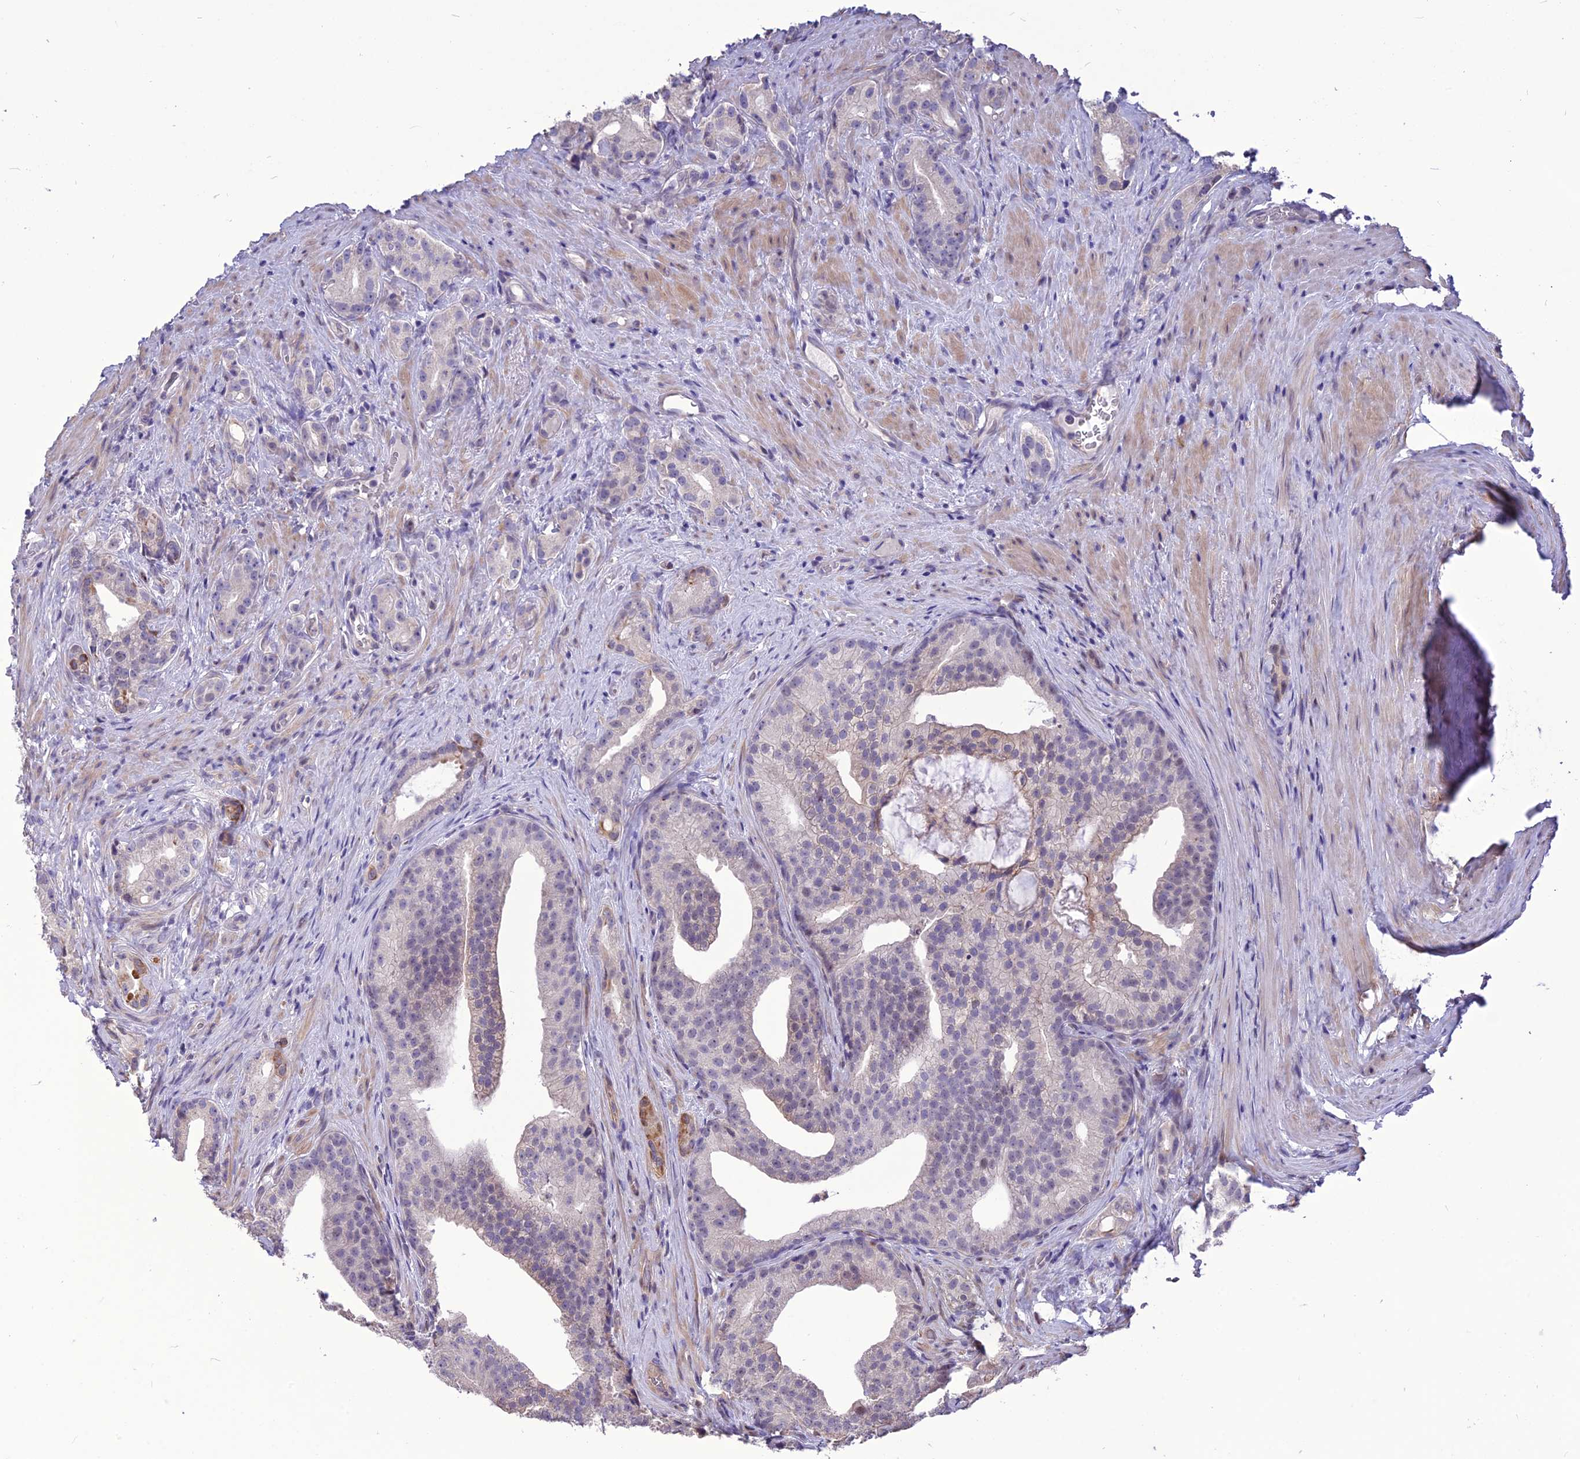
{"staining": {"intensity": "negative", "quantity": "none", "location": "none"}, "tissue": "prostate cancer", "cell_type": "Tumor cells", "image_type": "cancer", "snomed": [{"axis": "morphology", "description": "Adenocarcinoma, Low grade"}, {"axis": "topography", "description": "Prostate"}], "caption": "Prostate cancer was stained to show a protein in brown. There is no significant positivity in tumor cells.", "gene": "SPG21", "patient": {"sex": "male", "age": 71}}